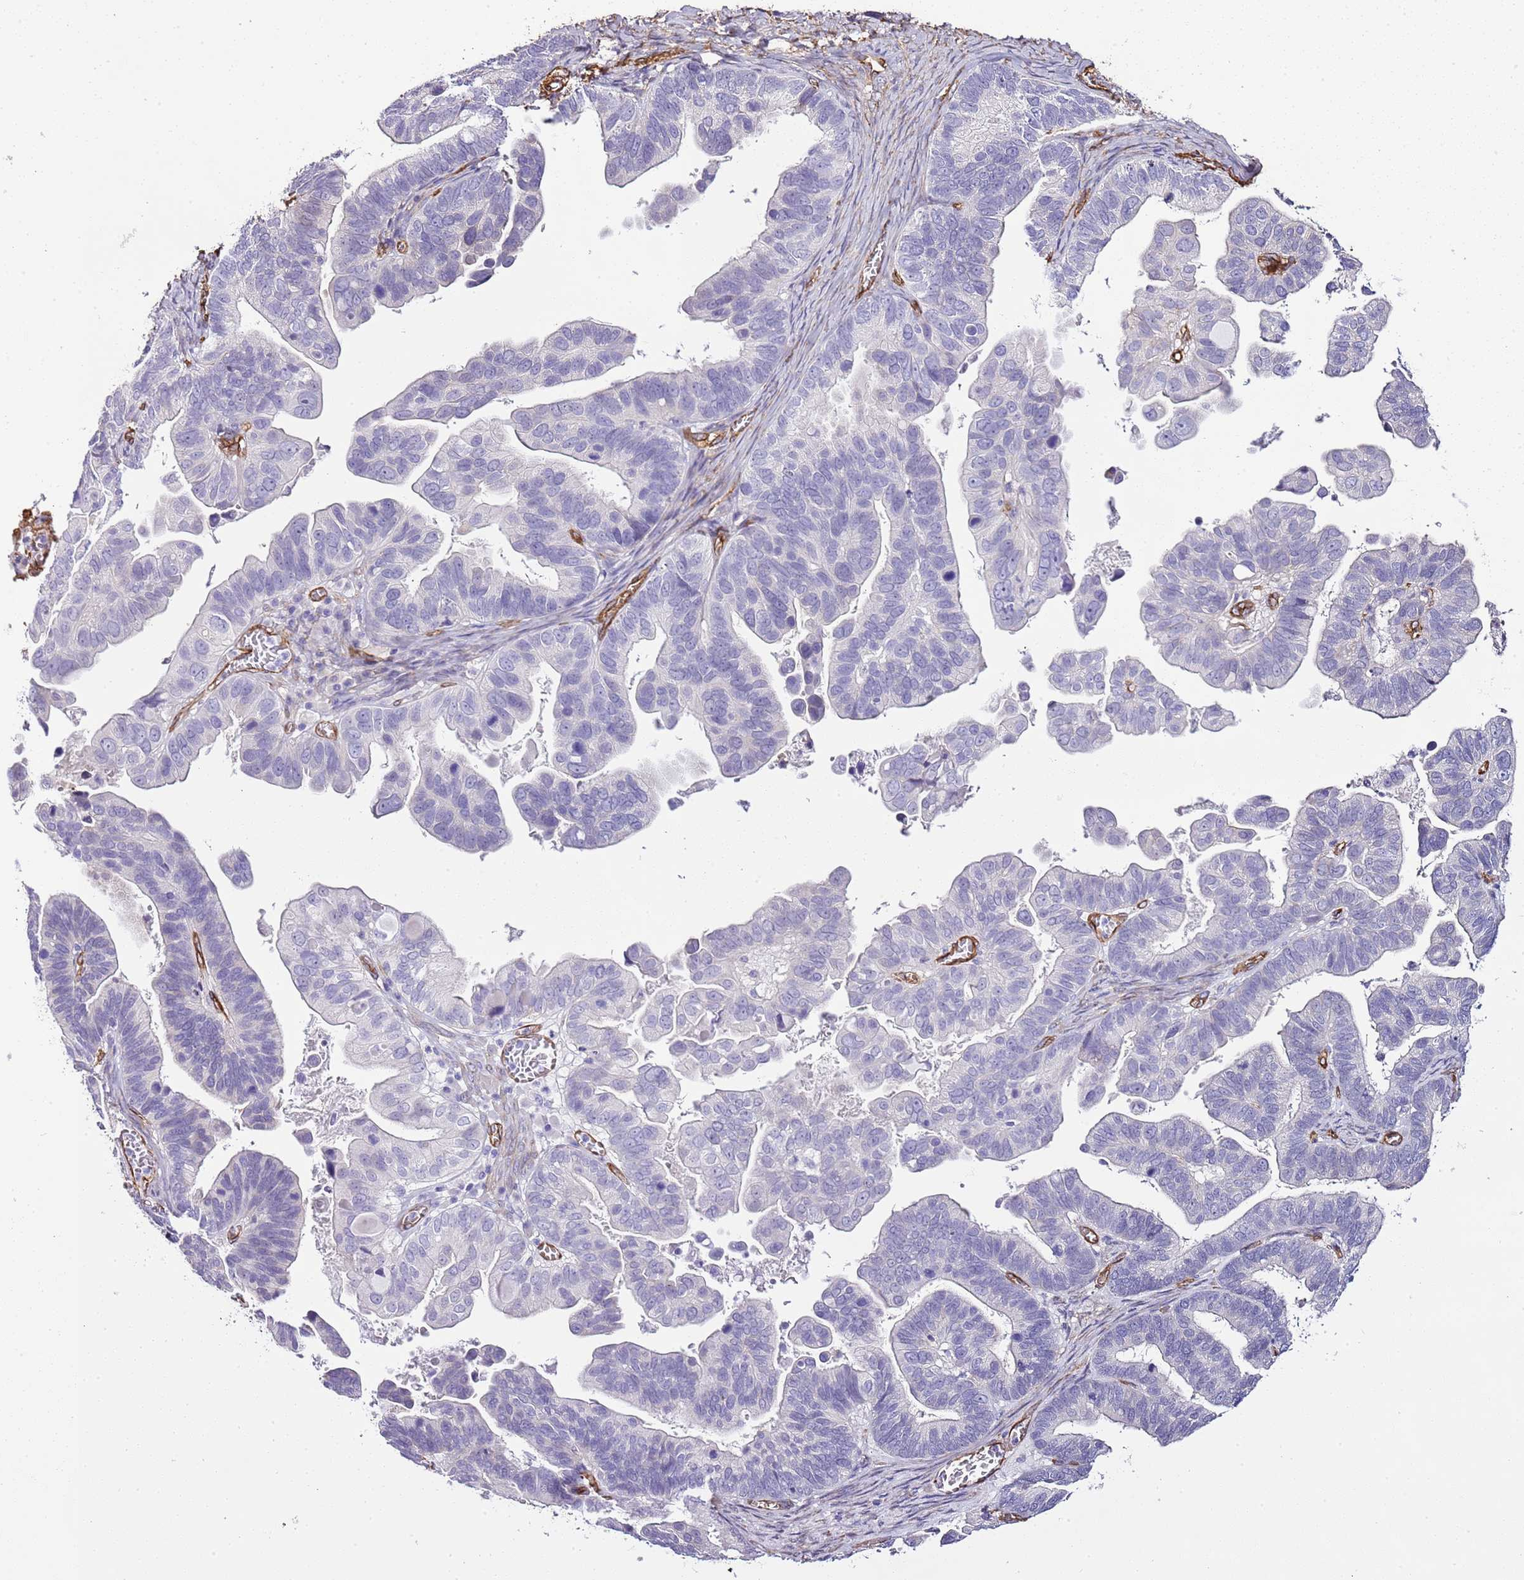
{"staining": {"intensity": "negative", "quantity": "none", "location": "none"}, "tissue": "ovarian cancer", "cell_type": "Tumor cells", "image_type": "cancer", "snomed": [{"axis": "morphology", "description": "Cystadenocarcinoma, serous, NOS"}, {"axis": "topography", "description": "Ovary"}], "caption": "Immunohistochemistry (IHC) image of neoplastic tissue: human ovarian serous cystadenocarcinoma stained with DAB (3,3'-diaminobenzidine) exhibits no significant protein staining in tumor cells.", "gene": "CTDSPL", "patient": {"sex": "female", "age": 56}}